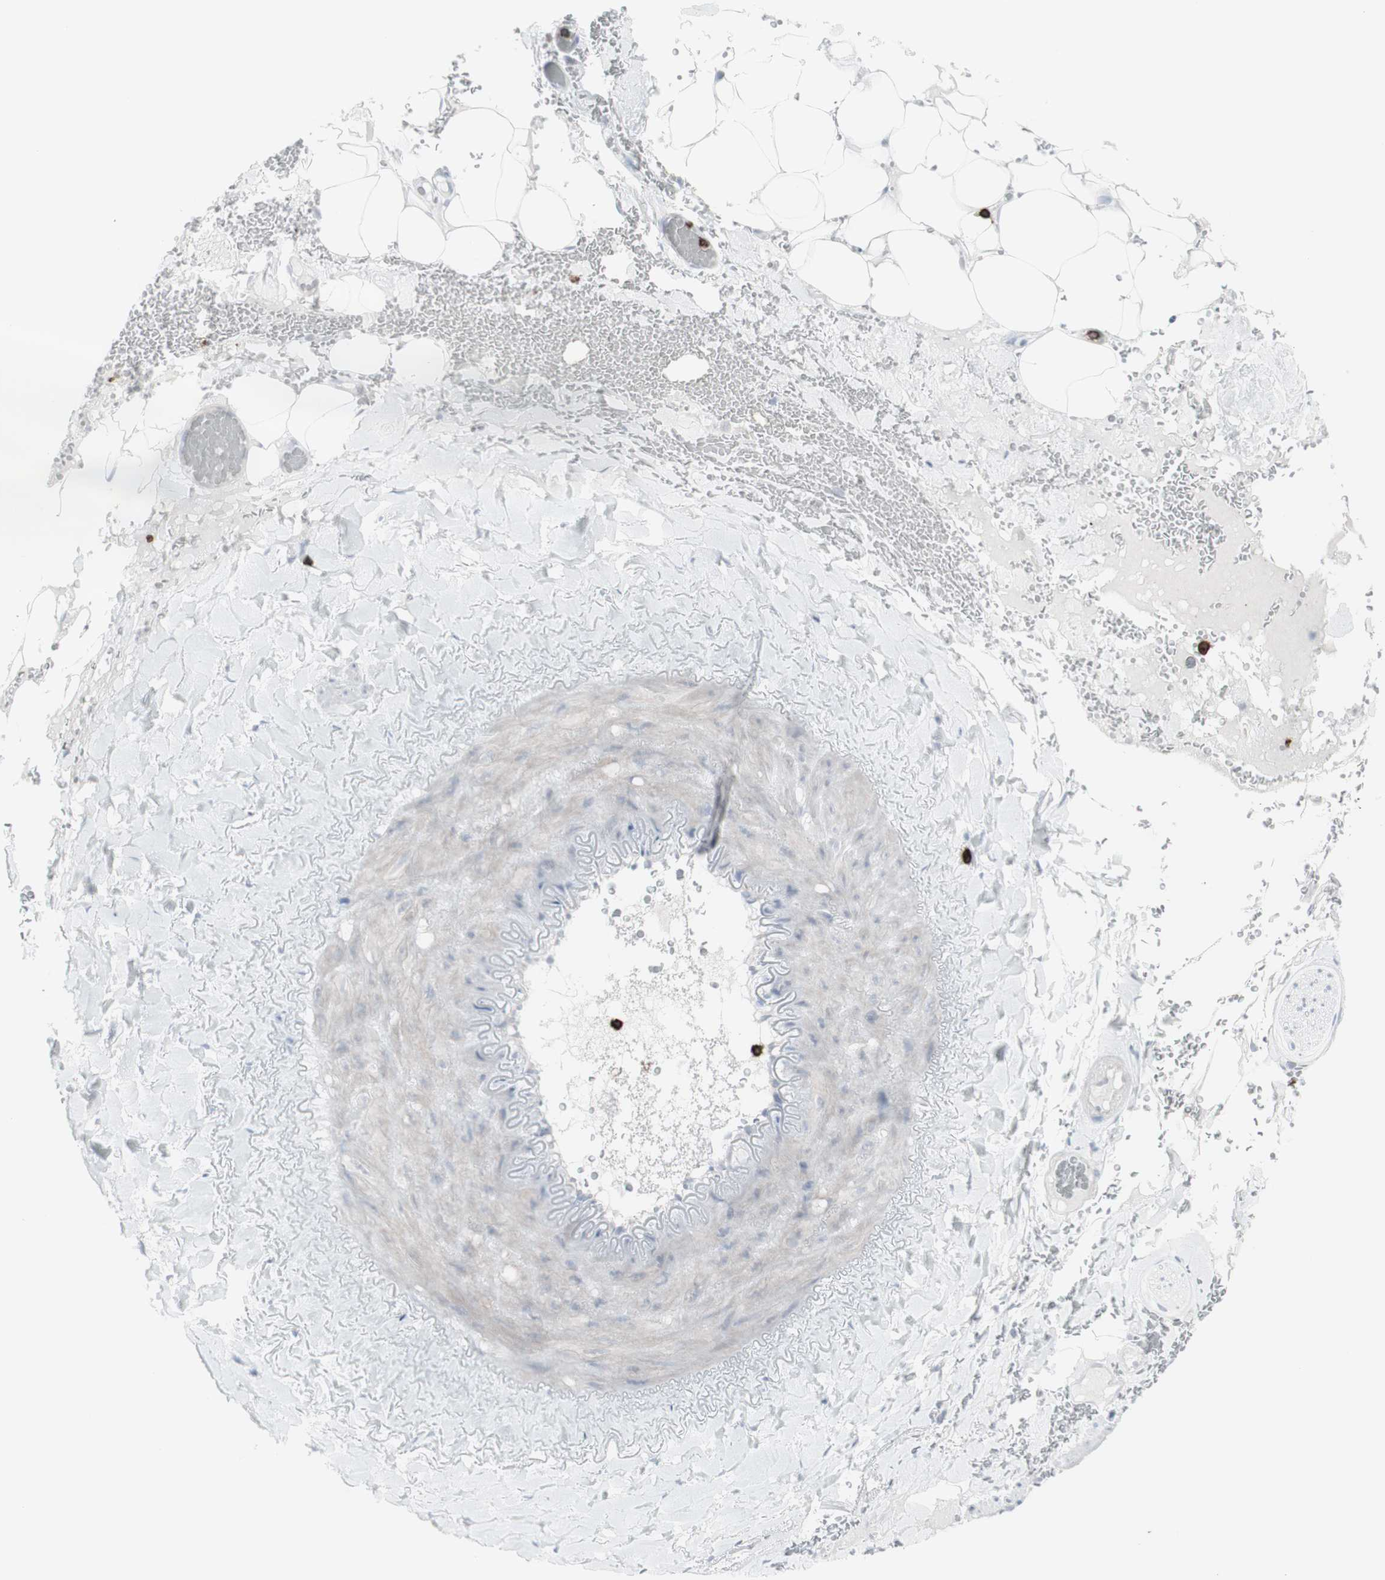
{"staining": {"intensity": "negative", "quantity": "none", "location": "none"}, "tissue": "adipose tissue", "cell_type": "Adipocytes", "image_type": "normal", "snomed": [{"axis": "morphology", "description": "Normal tissue, NOS"}, {"axis": "topography", "description": "Peripheral nerve tissue"}], "caption": "A high-resolution image shows immunohistochemistry staining of unremarkable adipose tissue, which shows no significant positivity in adipocytes.", "gene": "CD247", "patient": {"sex": "male", "age": 70}}